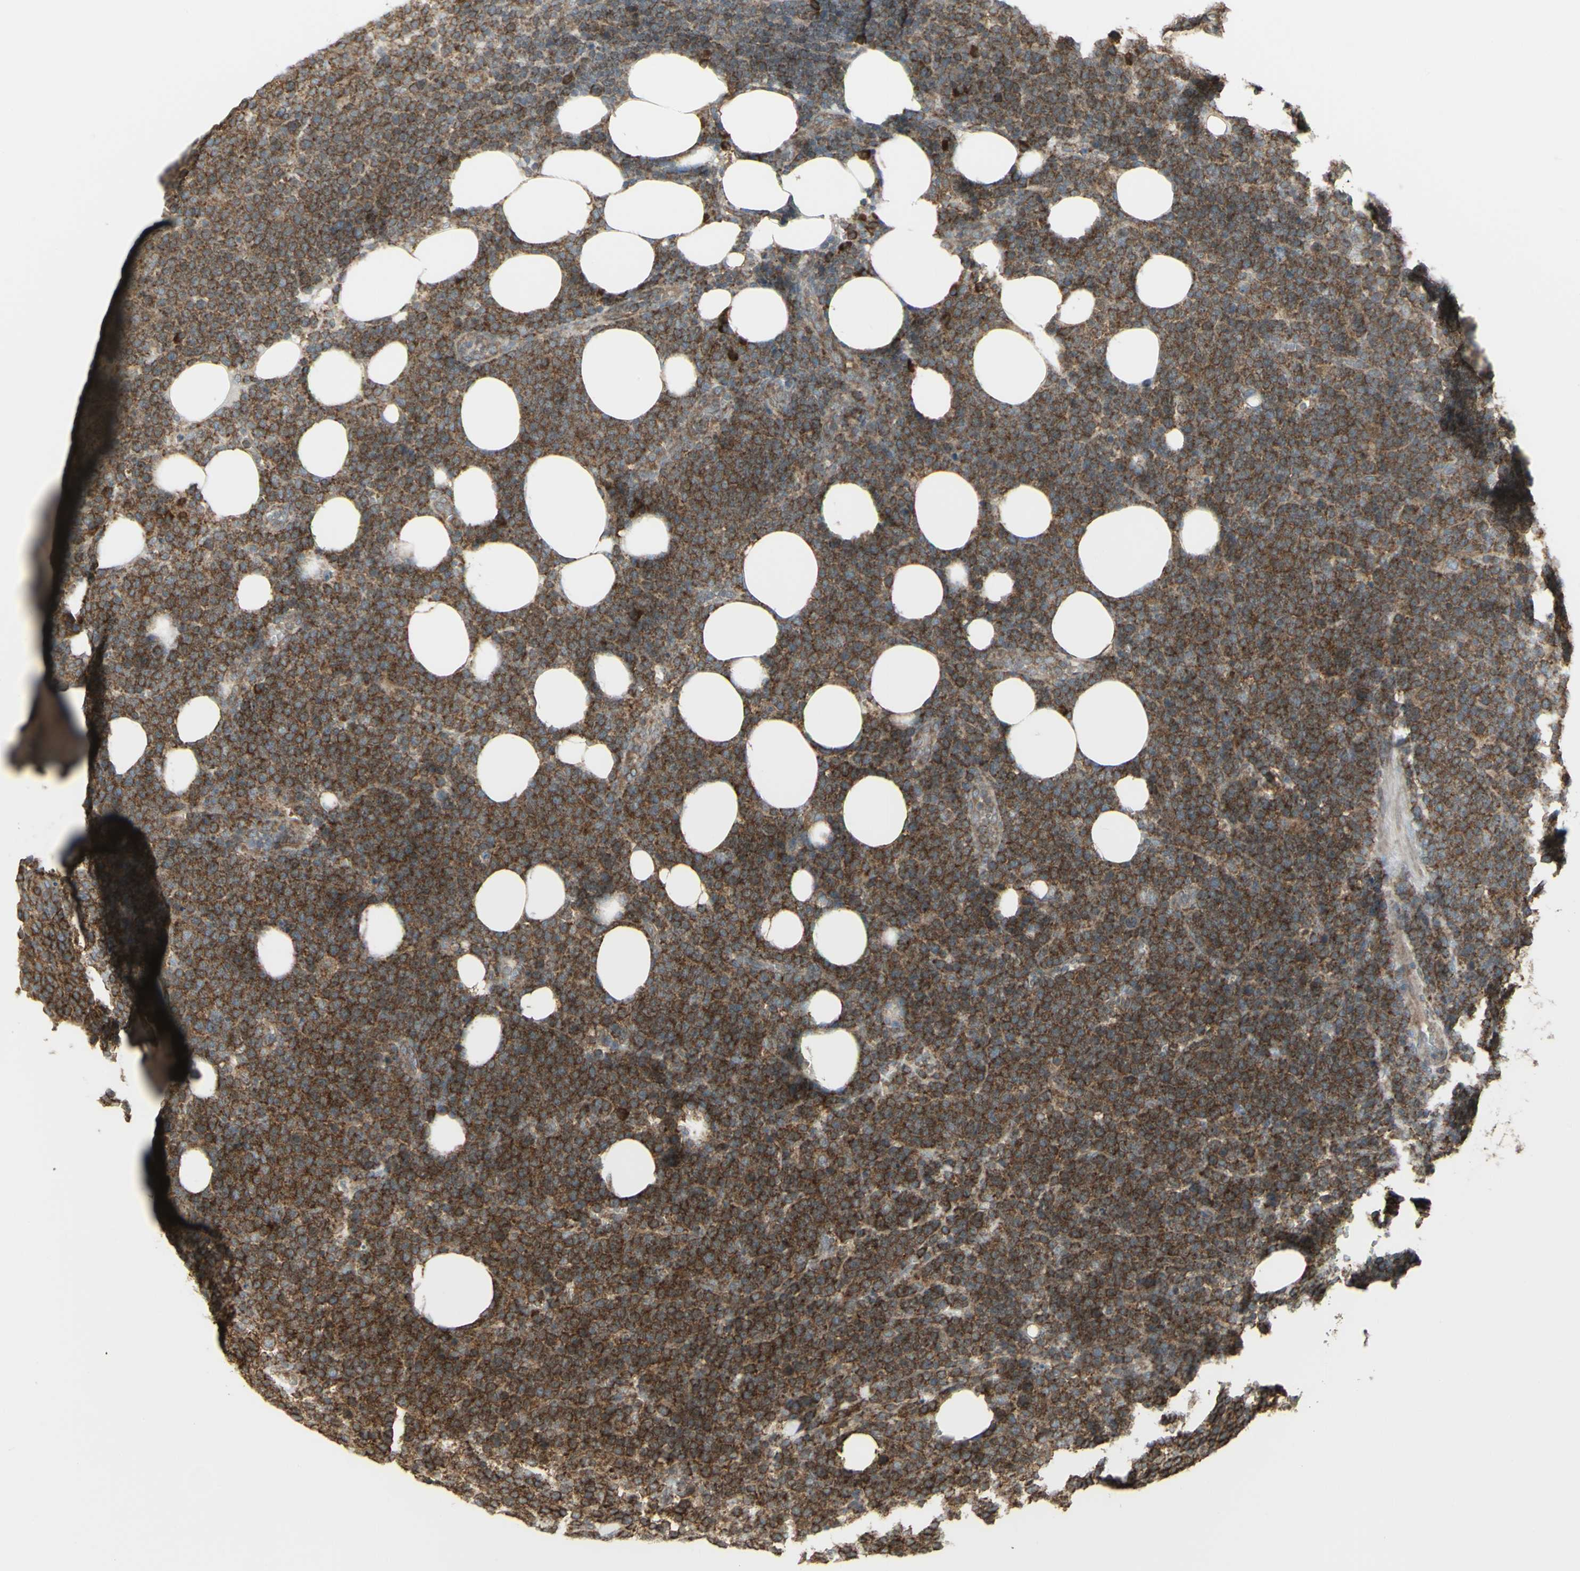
{"staining": {"intensity": "moderate", "quantity": ">75%", "location": "cytoplasmic/membranous"}, "tissue": "lymphoma", "cell_type": "Tumor cells", "image_type": "cancer", "snomed": [{"axis": "morphology", "description": "Malignant lymphoma, non-Hodgkin's type, High grade"}, {"axis": "topography", "description": "Lymph node"}], "caption": "This is a histology image of immunohistochemistry staining of malignant lymphoma, non-Hodgkin's type (high-grade), which shows moderate expression in the cytoplasmic/membranous of tumor cells.", "gene": "FKBP3", "patient": {"sex": "male", "age": 61}}